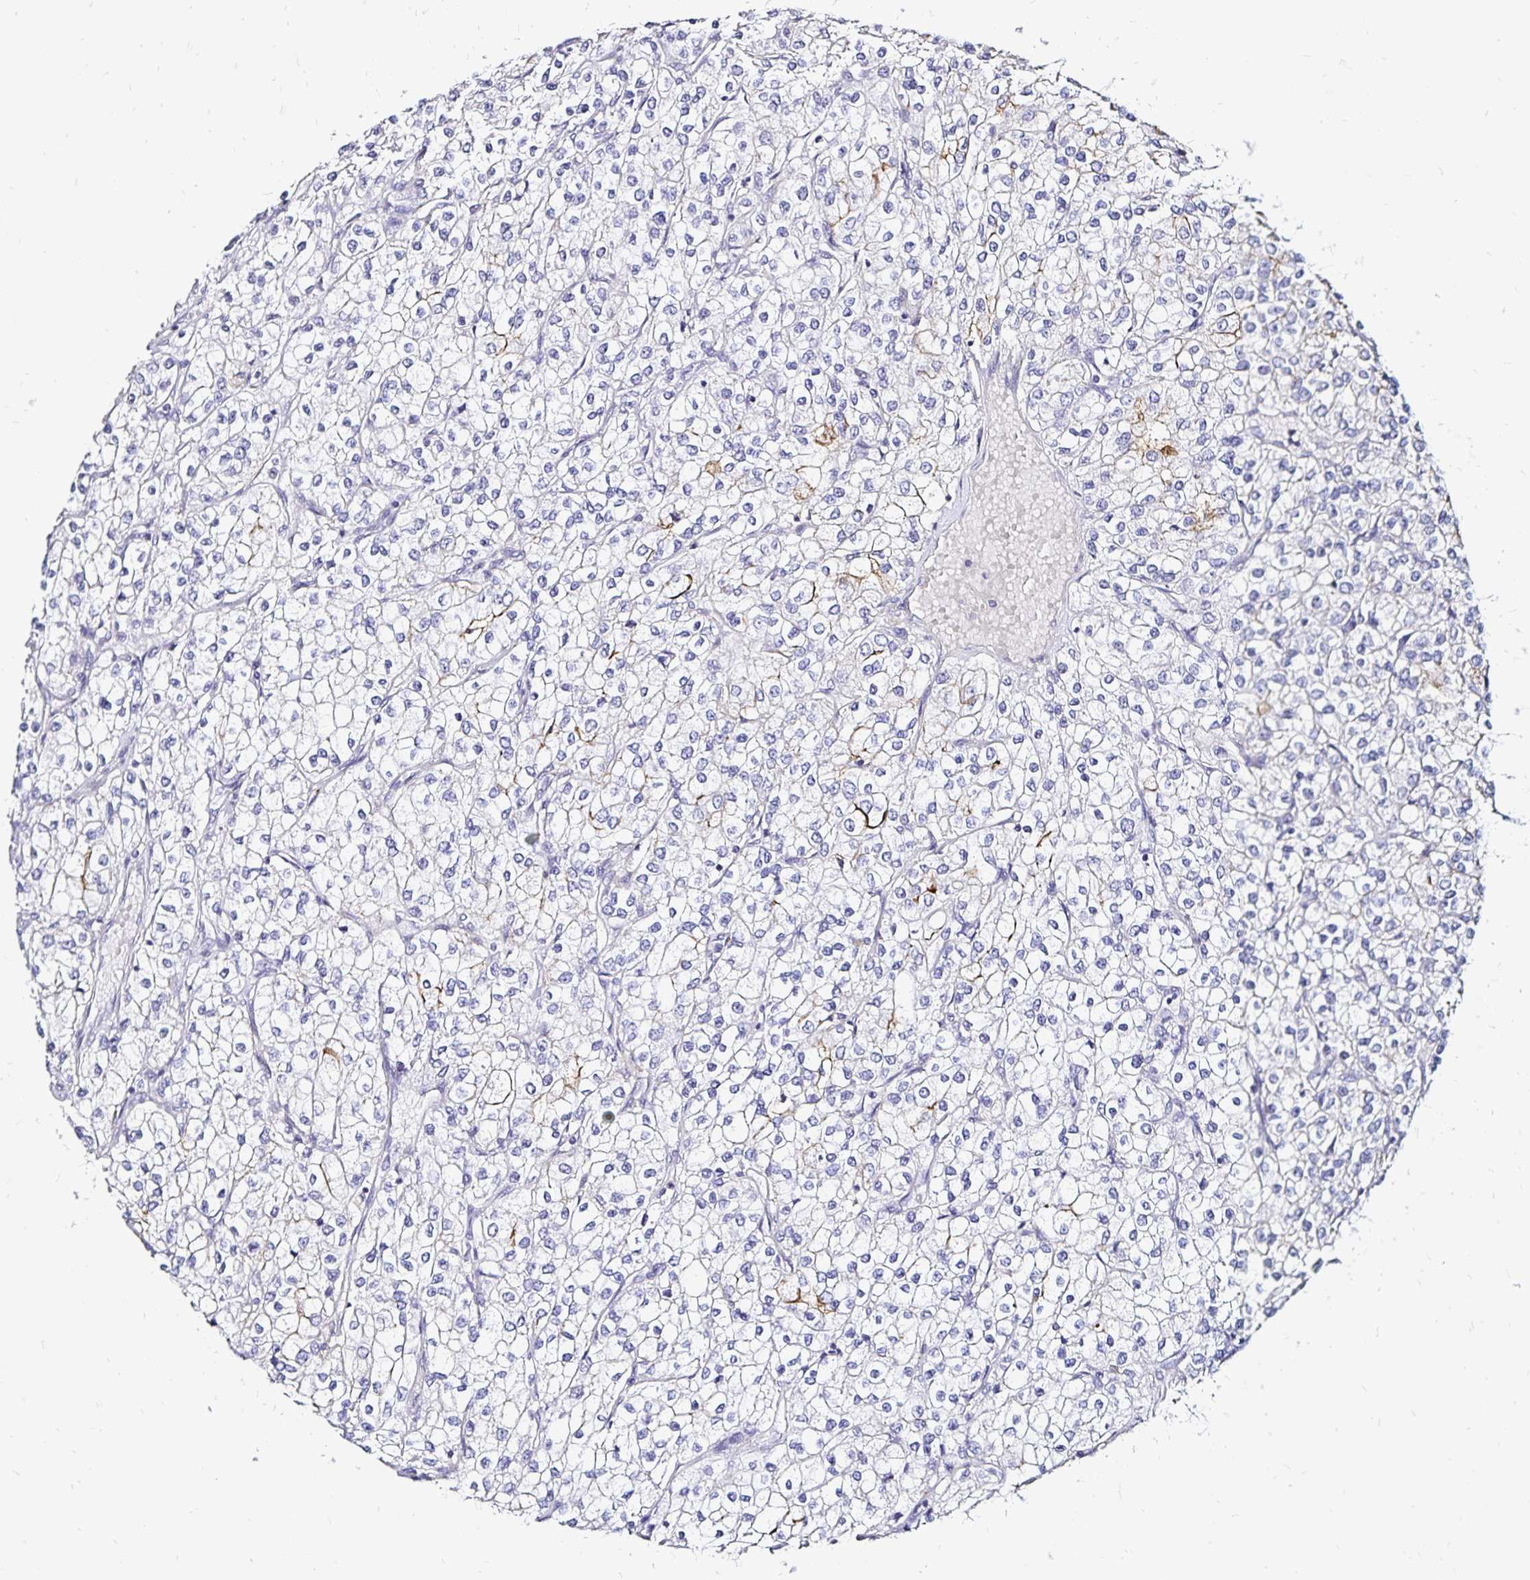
{"staining": {"intensity": "weak", "quantity": "<25%", "location": "cytoplasmic/membranous"}, "tissue": "renal cancer", "cell_type": "Tumor cells", "image_type": "cancer", "snomed": [{"axis": "morphology", "description": "Adenocarcinoma, NOS"}, {"axis": "topography", "description": "Kidney"}], "caption": "This is an IHC photomicrograph of renal cancer. There is no positivity in tumor cells.", "gene": "SLC5A1", "patient": {"sex": "male", "age": 80}}